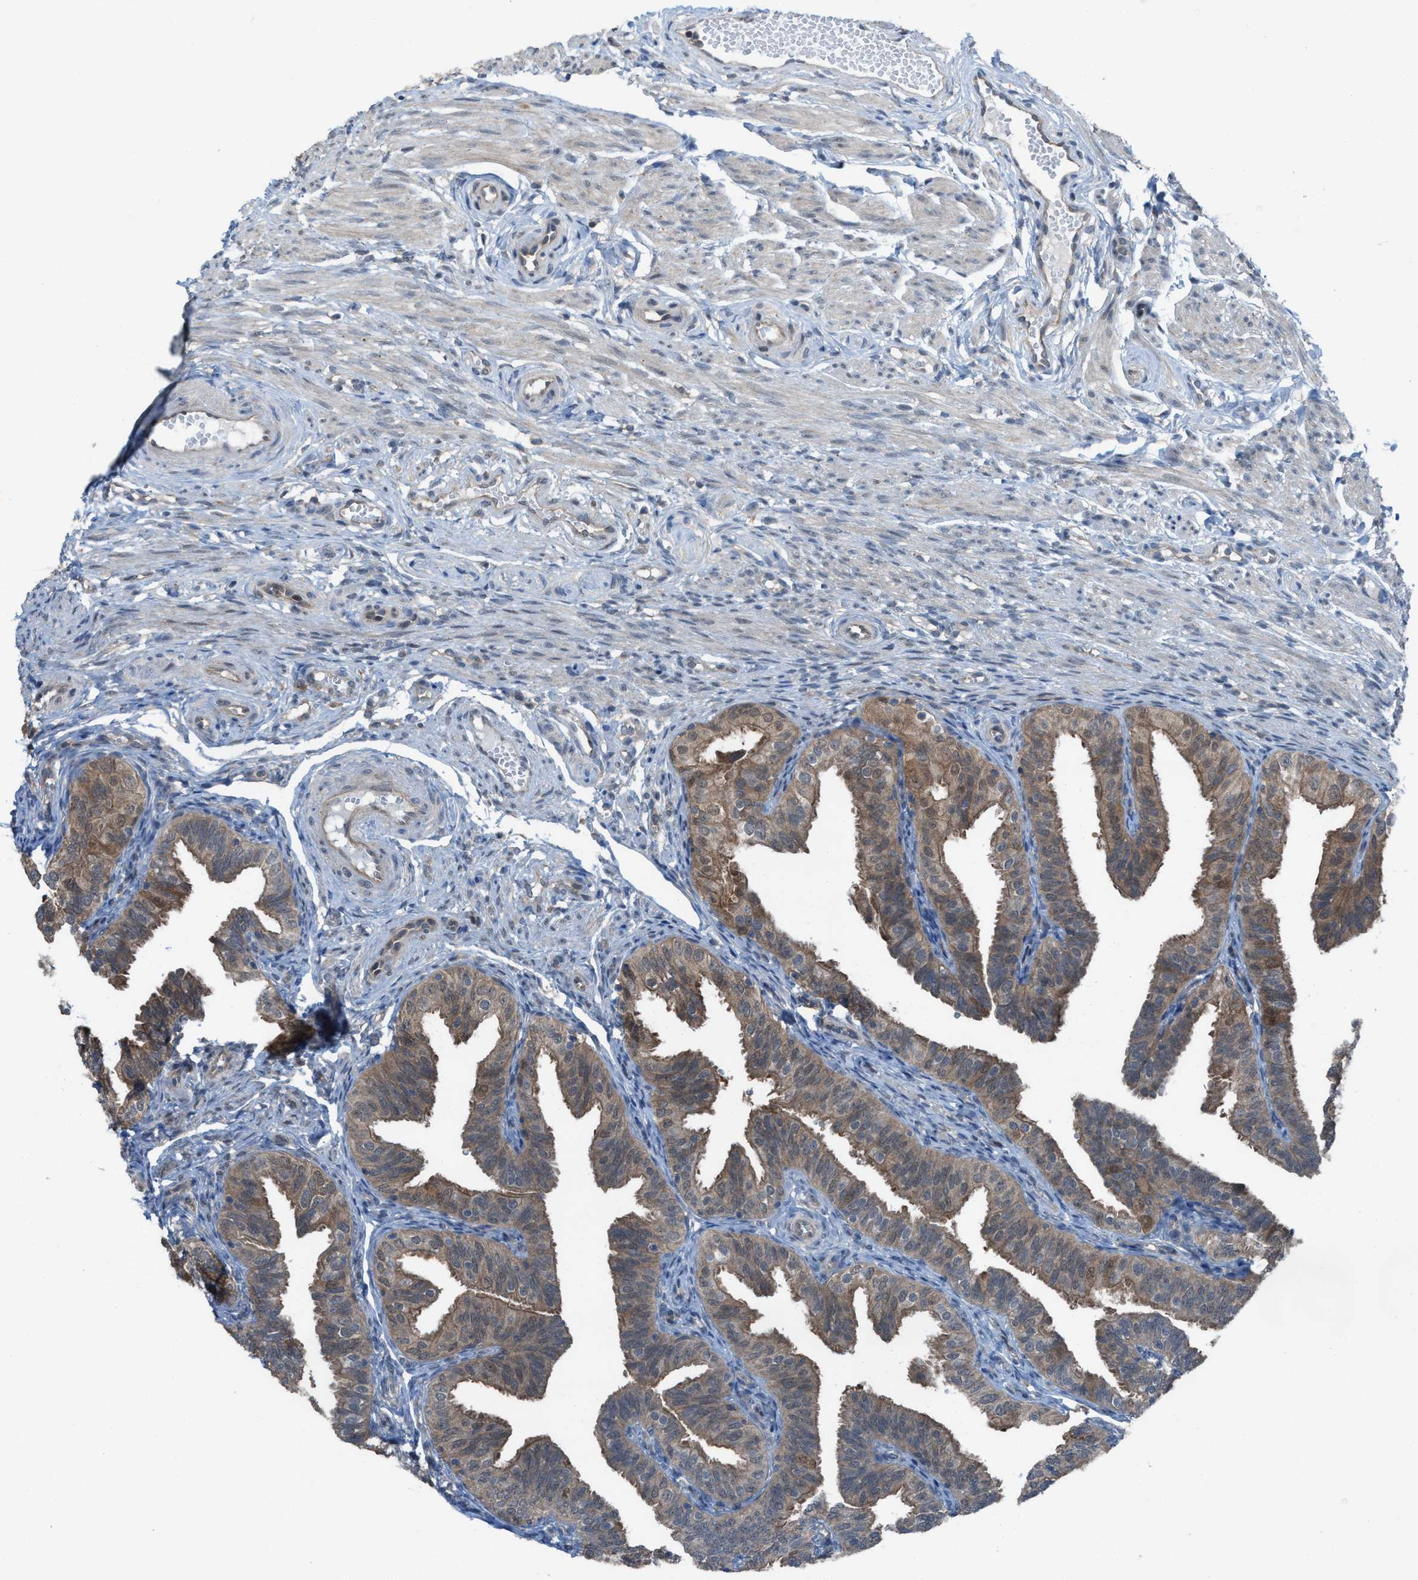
{"staining": {"intensity": "moderate", "quantity": ">75%", "location": "cytoplasmic/membranous"}, "tissue": "fallopian tube", "cell_type": "Glandular cells", "image_type": "normal", "snomed": [{"axis": "morphology", "description": "Normal tissue, NOS"}, {"axis": "topography", "description": "Fallopian tube"}], "caption": "Benign fallopian tube was stained to show a protein in brown. There is medium levels of moderate cytoplasmic/membranous staining in about >75% of glandular cells. The staining was performed using DAB, with brown indicating positive protein expression. Nuclei are stained blue with hematoxylin.", "gene": "PLAA", "patient": {"sex": "female", "age": 35}}